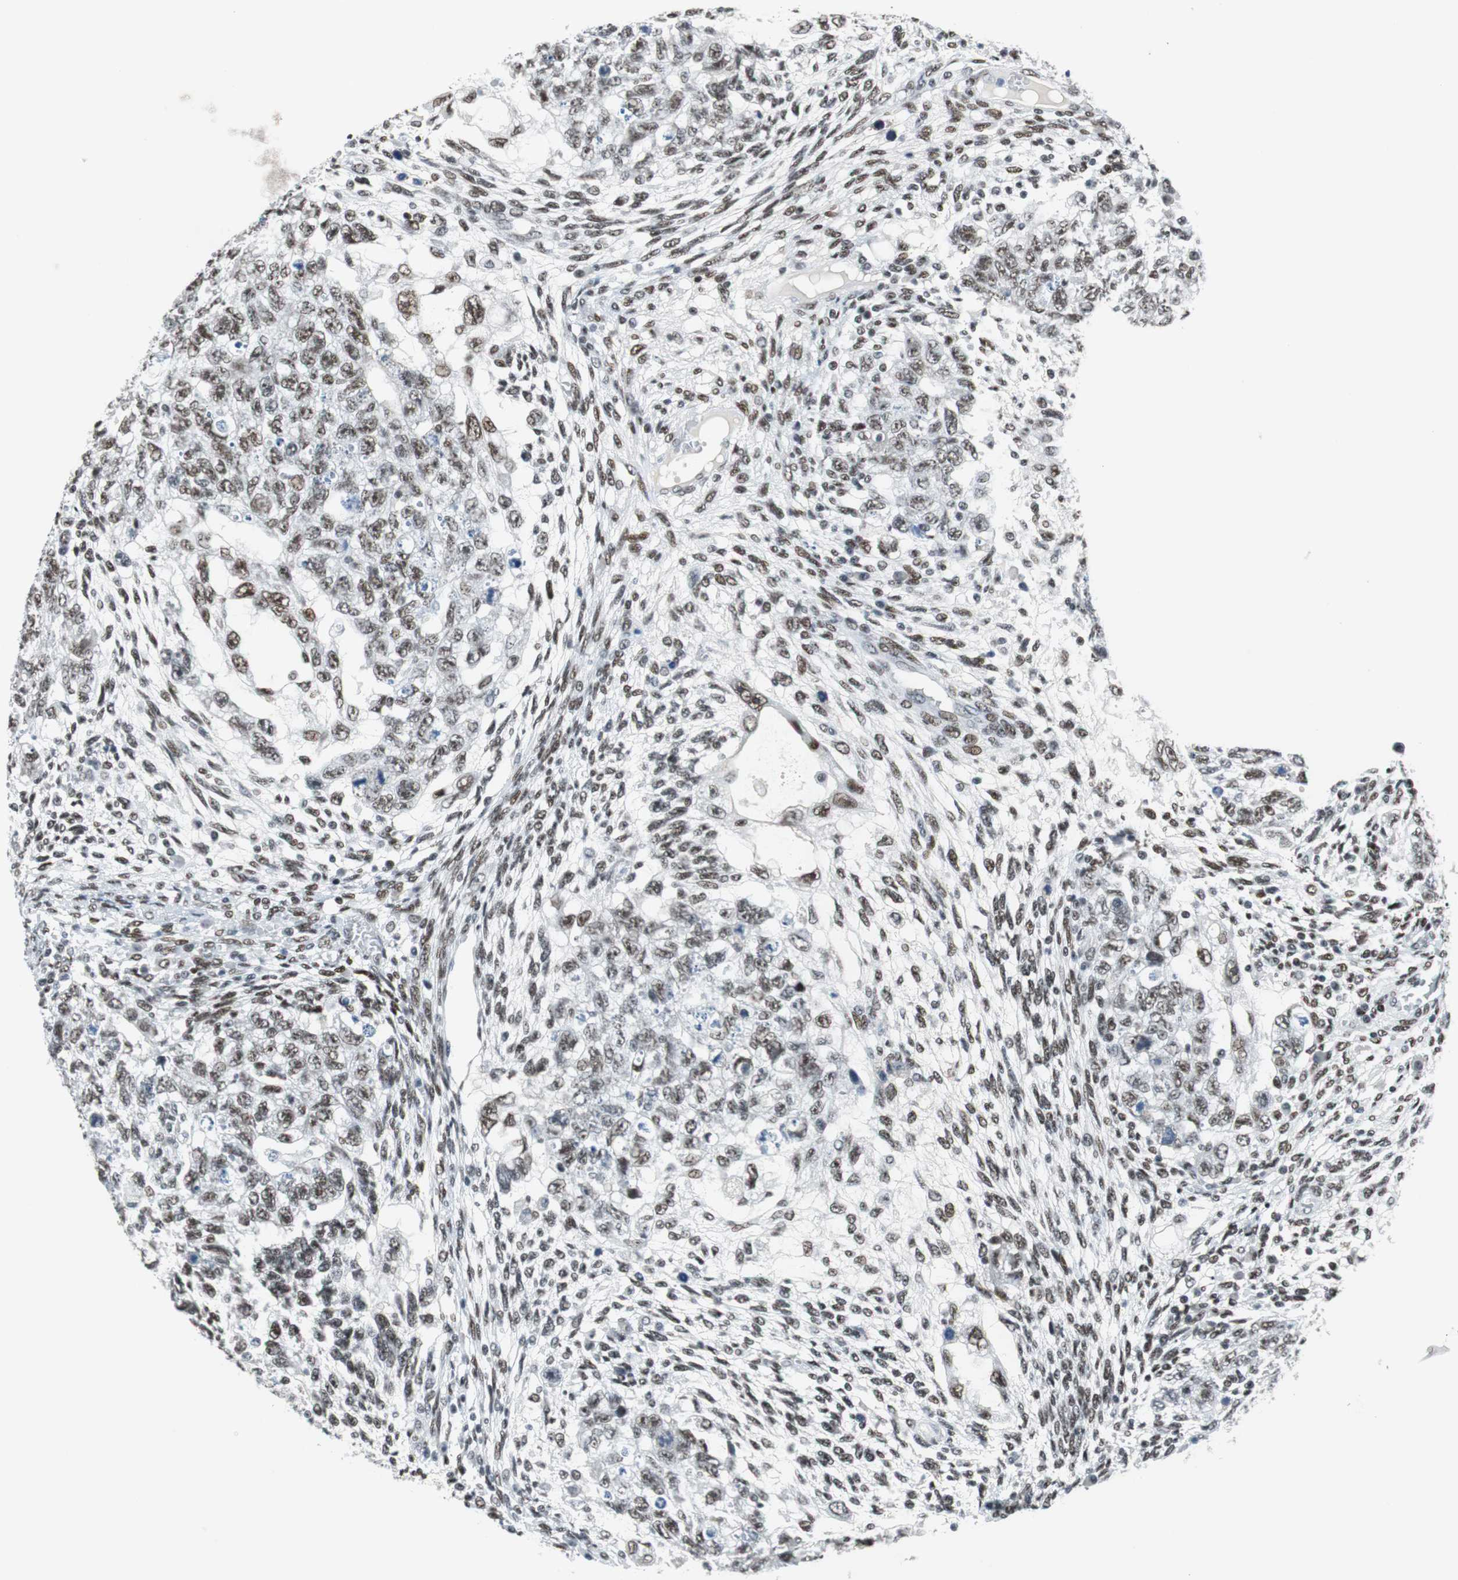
{"staining": {"intensity": "moderate", "quantity": "25%-75%", "location": "nuclear"}, "tissue": "testis cancer", "cell_type": "Tumor cells", "image_type": "cancer", "snomed": [{"axis": "morphology", "description": "Normal tissue, NOS"}, {"axis": "morphology", "description": "Carcinoma, Embryonal, NOS"}, {"axis": "topography", "description": "Testis"}], "caption": "About 25%-75% of tumor cells in human testis cancer (embryonal carcinoma) reveal moderate nuclear protein staining as visualized by brown immunohistochemical staining.", "gene": "HDAC3", "patient": {"sex": "male", "age": 36}}